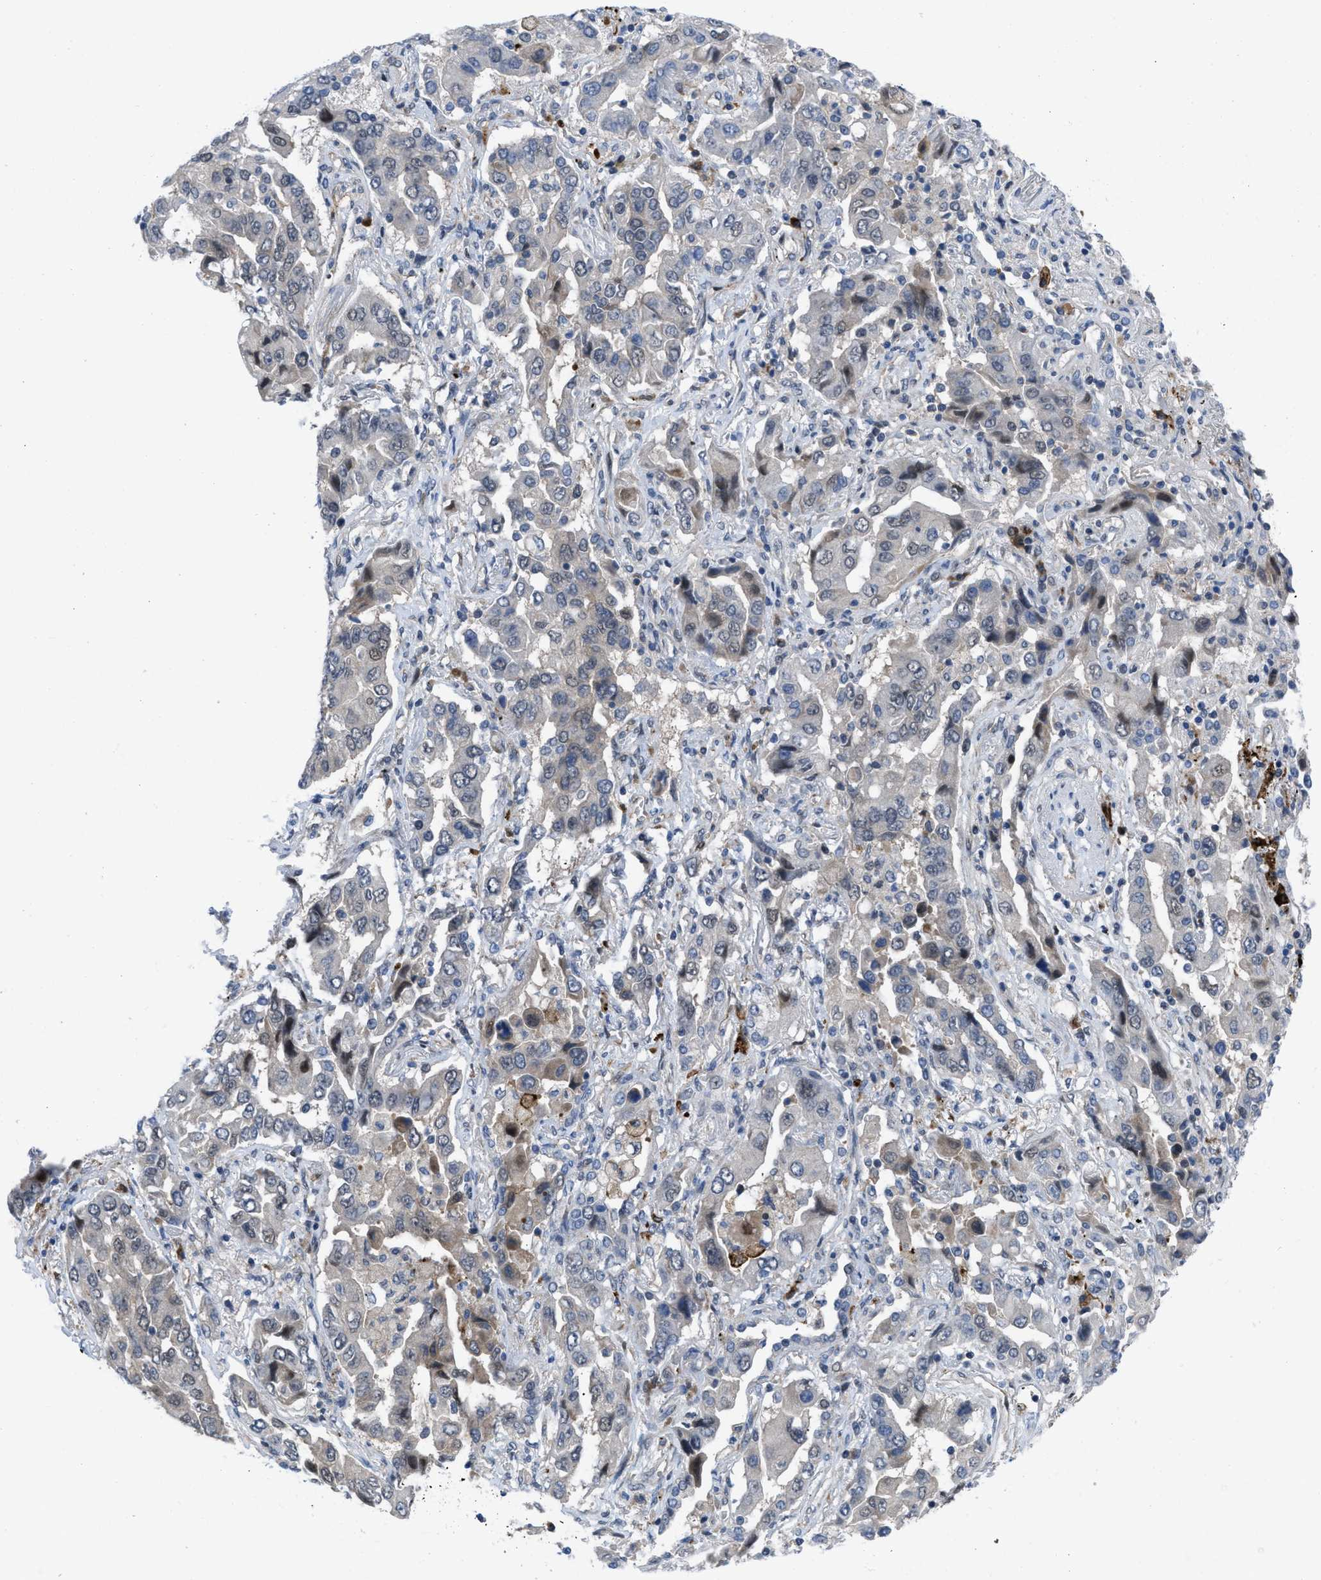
{"staining": {"intensity": "negative", "quantity": "none", "location": "none"}, "tissue": "lung cancer", "cell_type": "Tumor cells", "image_type": "cancer", "snomed": [{"axis": "morphology", "description": "Adenocarcinoma, NOS"}, {"axis": "topography", "description": "Lung"}], "caption": "Immunohistochemistry image of lung cancer (adenocarcinoma) stained for a protein (brown), which exhibits no positivity in tumor cells. (DAB IHC, high magnification).", "gene": "IL17RE", "patient": {"sex": "female", "age": 65}}